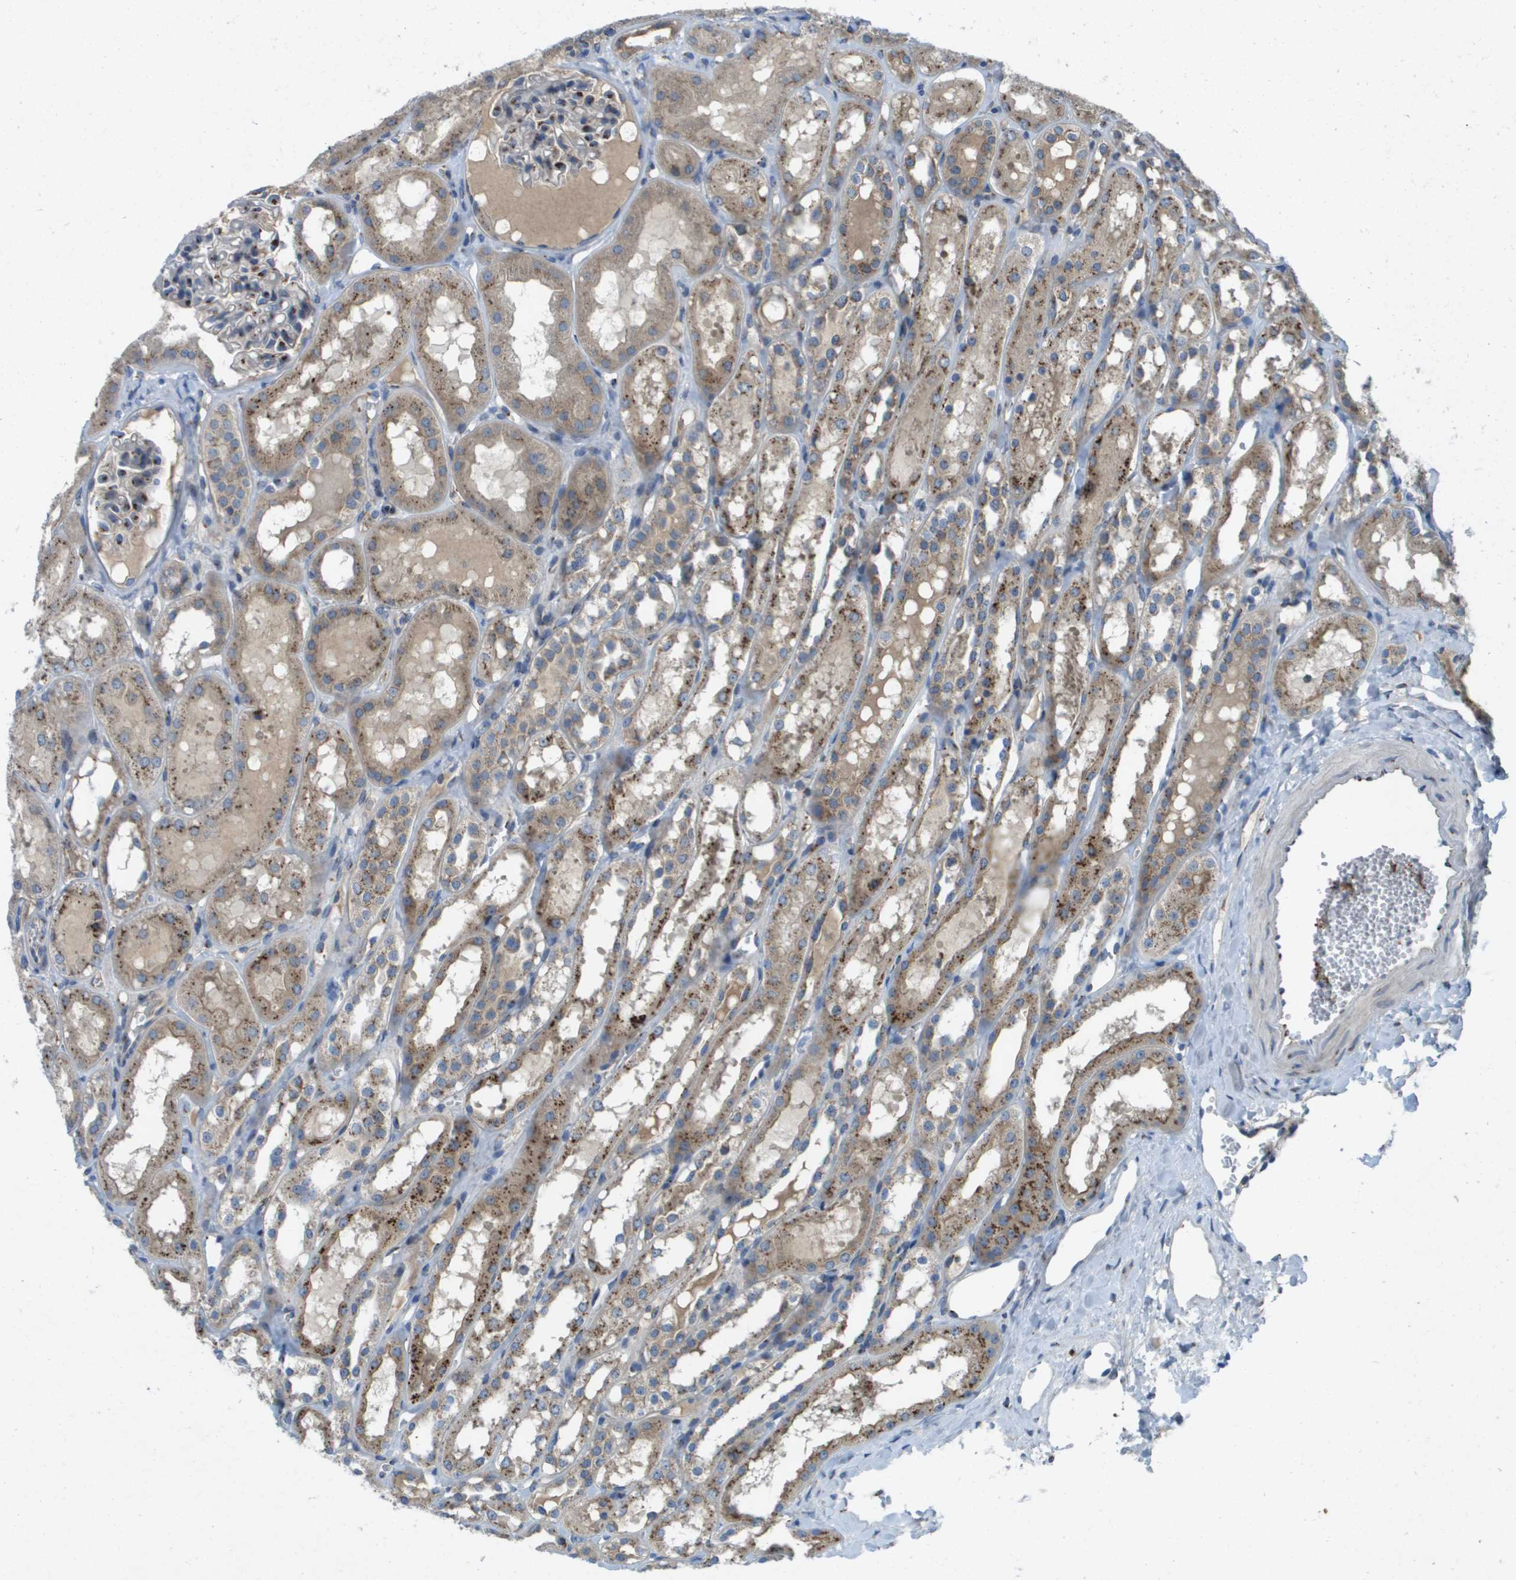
{"staining": {"intensity": "strong", "quantity": "<25%", "location": "cytoplasmic/membranous"}, "tissue": "kidney", "cell_type": "Cells in glomeruli", "image_type": "normal", "snomed": [{"axis": "morphology", "description": "Normal tissue, NOS"}, {"axis": "topography", "description": "Kidney"}, {"axis": "topography", "description": "Urinary bladder"}], "caption": "IHC (DAB) staining of unremarkable human kidney demonstrates strong cytoplasmic/membranous protein staining in approximately <25% of cells in glomeruli. (Brightfield microscopy of DAB IHC at high magnification).", "gene": "QSOX2", "patient": {"sex": "male", "age": 16}}